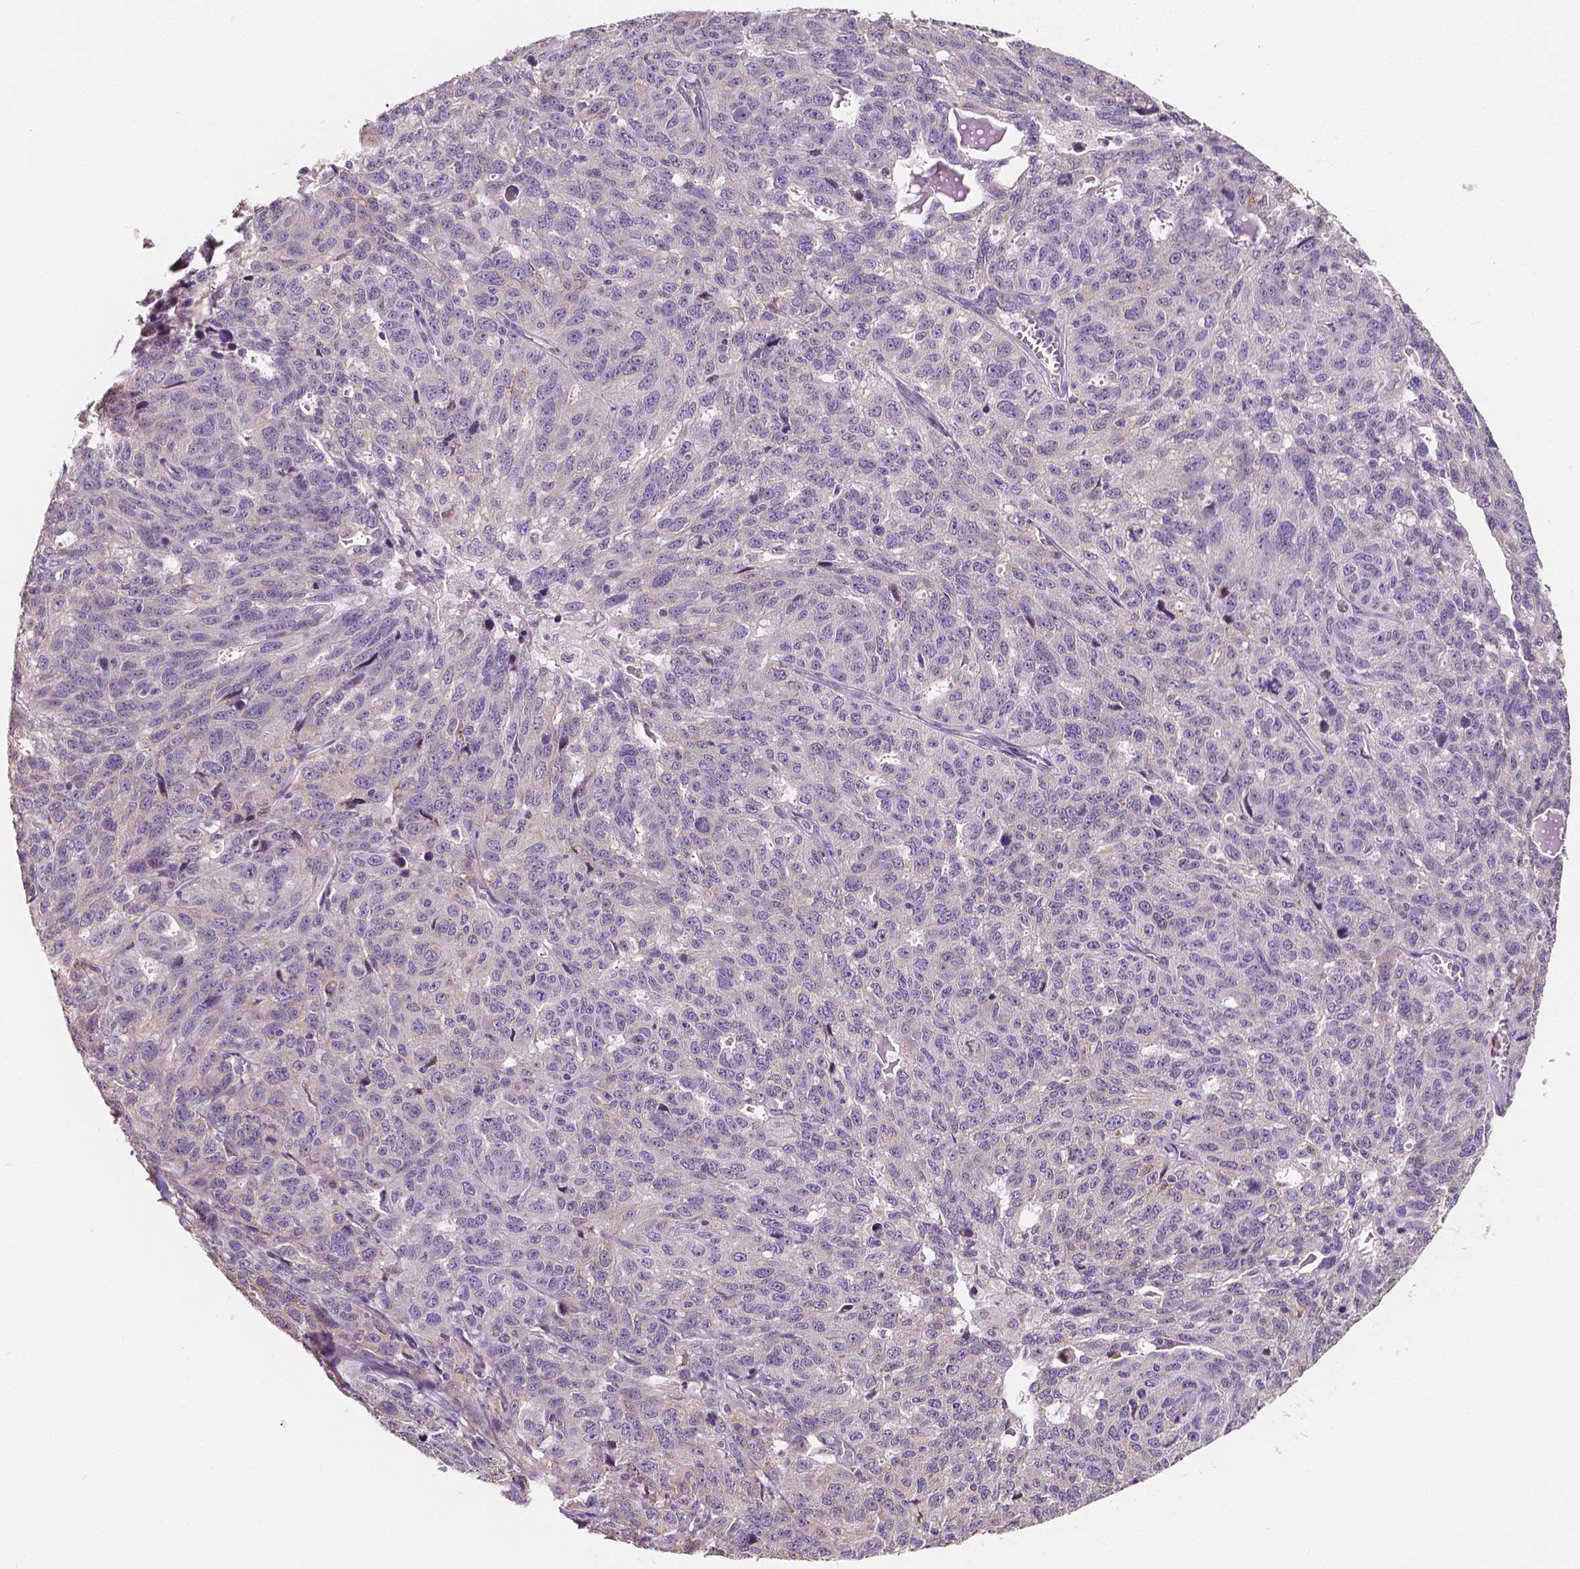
{"staining": {"intensity": "negative", "quantity": "none", "location": "none"}, "tissue": "ovarian cancer", "cell_type": "Tumor cells", "image_type": "cancer", "snomed": [{"axis": "morphology", "description": "Cystadenocarcinoma, serous, NOS"}, {"axis": "topography", "description": "Ovary"}], "caption": "Tumor cells are negative for brown protein staining in ovarian cancer (serous cystadenocarcinoma).", "gene": "SLC22A4", "patient": {"sex": "female", "age": 71}}